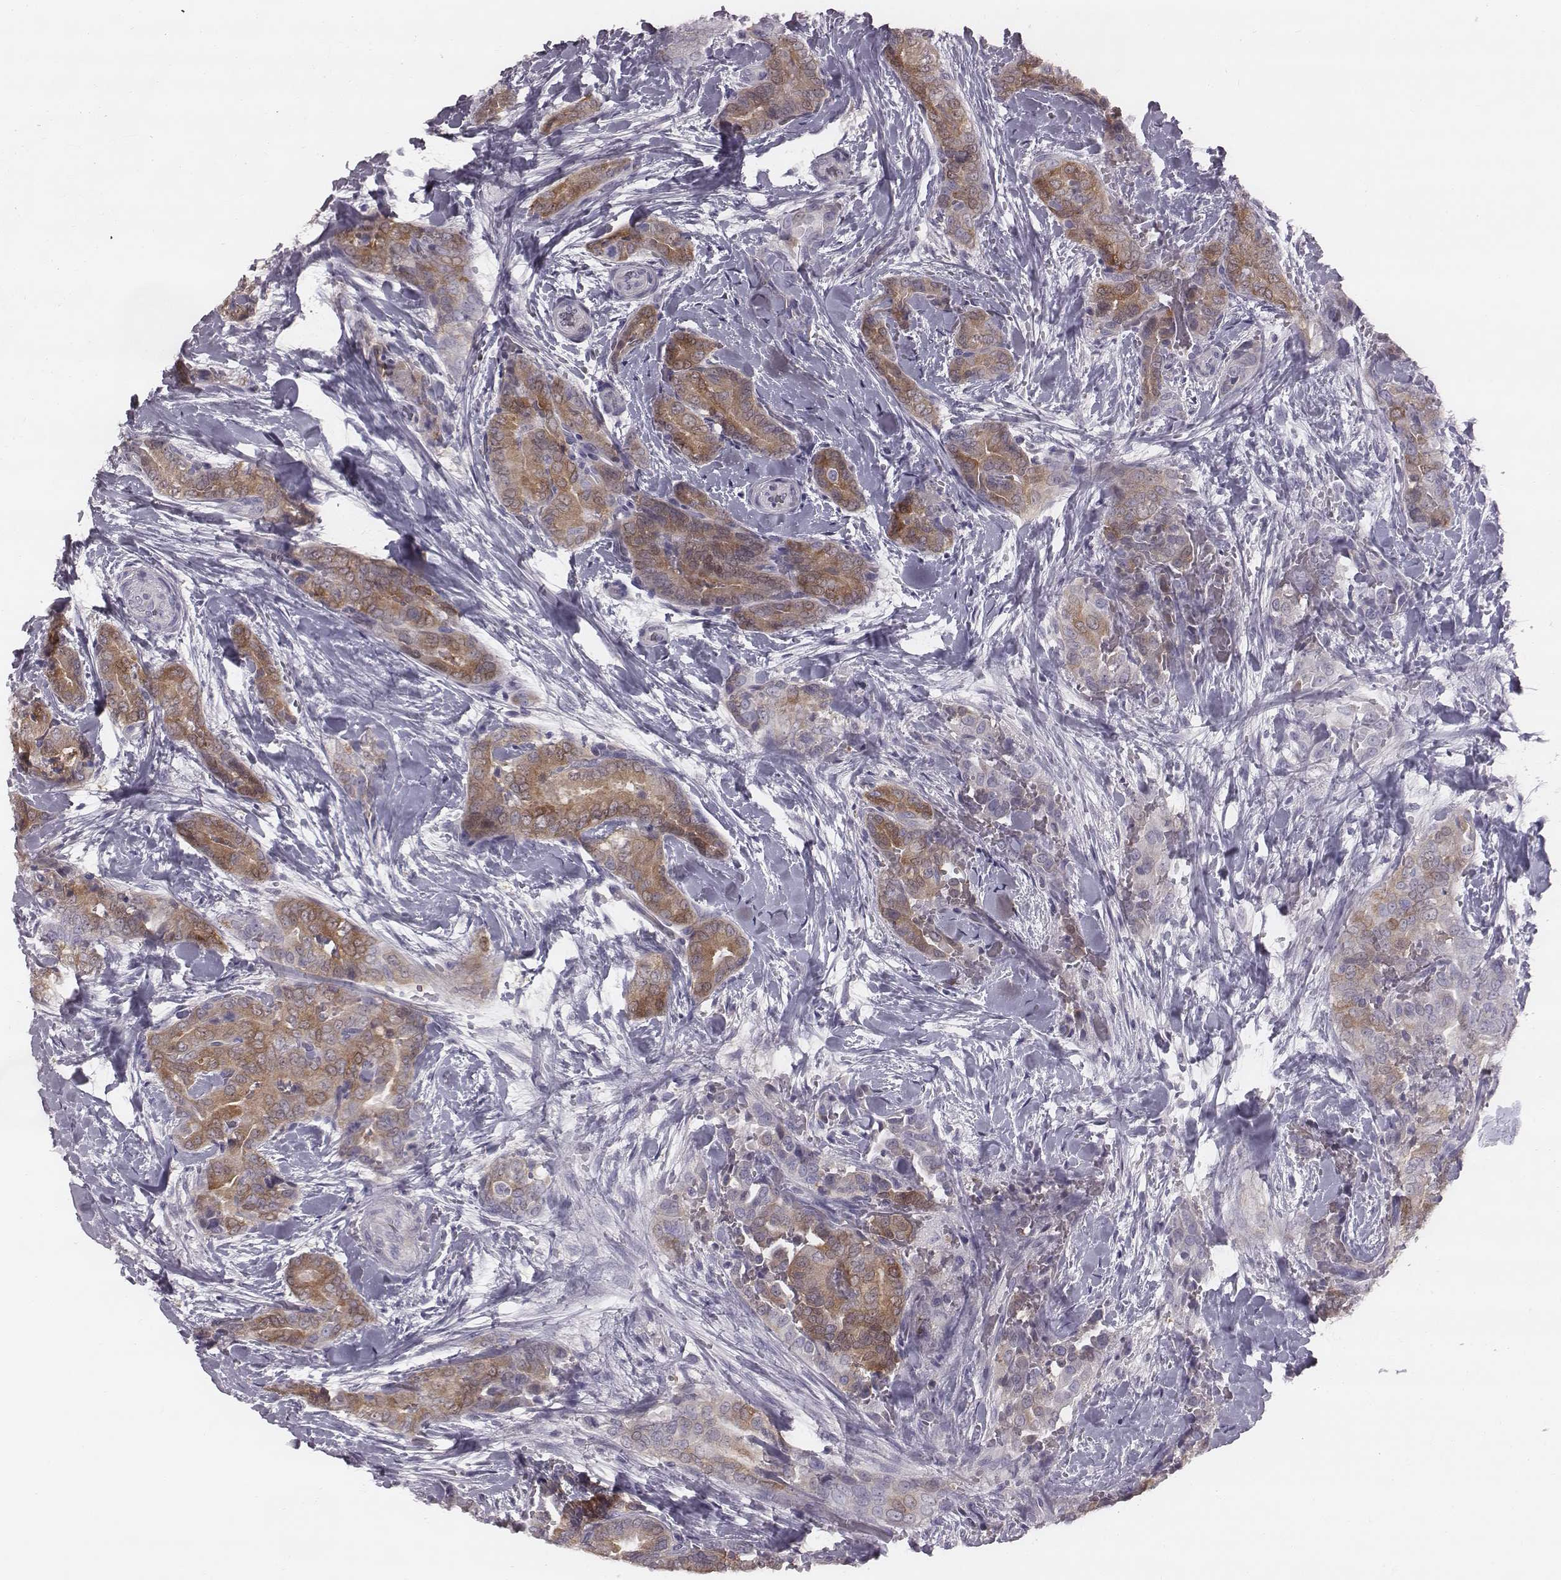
{"staining": {"intensity": "moderate", "quantity": ">75%", "location": "cytoplasmic/membranous"}, "tissue": "thyroid cancer", "cell_type": "Tumor cells", "image_type": "cancer", "snomed": [{"axis": "morphology", "description": "Papillary adenocarcinoma, NOS"}, {"axis": "topography", "description": "Thyroid gland"}], "caption": "A photomicrograph showing moderate cytoplasmic/membranous expression in about >75% of tumor cells in thyroid papillary adenocarcinoma, as visualized by brown immunohistochemical staining.", "gene": "PDE8B", "patient": {"sex": "male", "age": 61}}